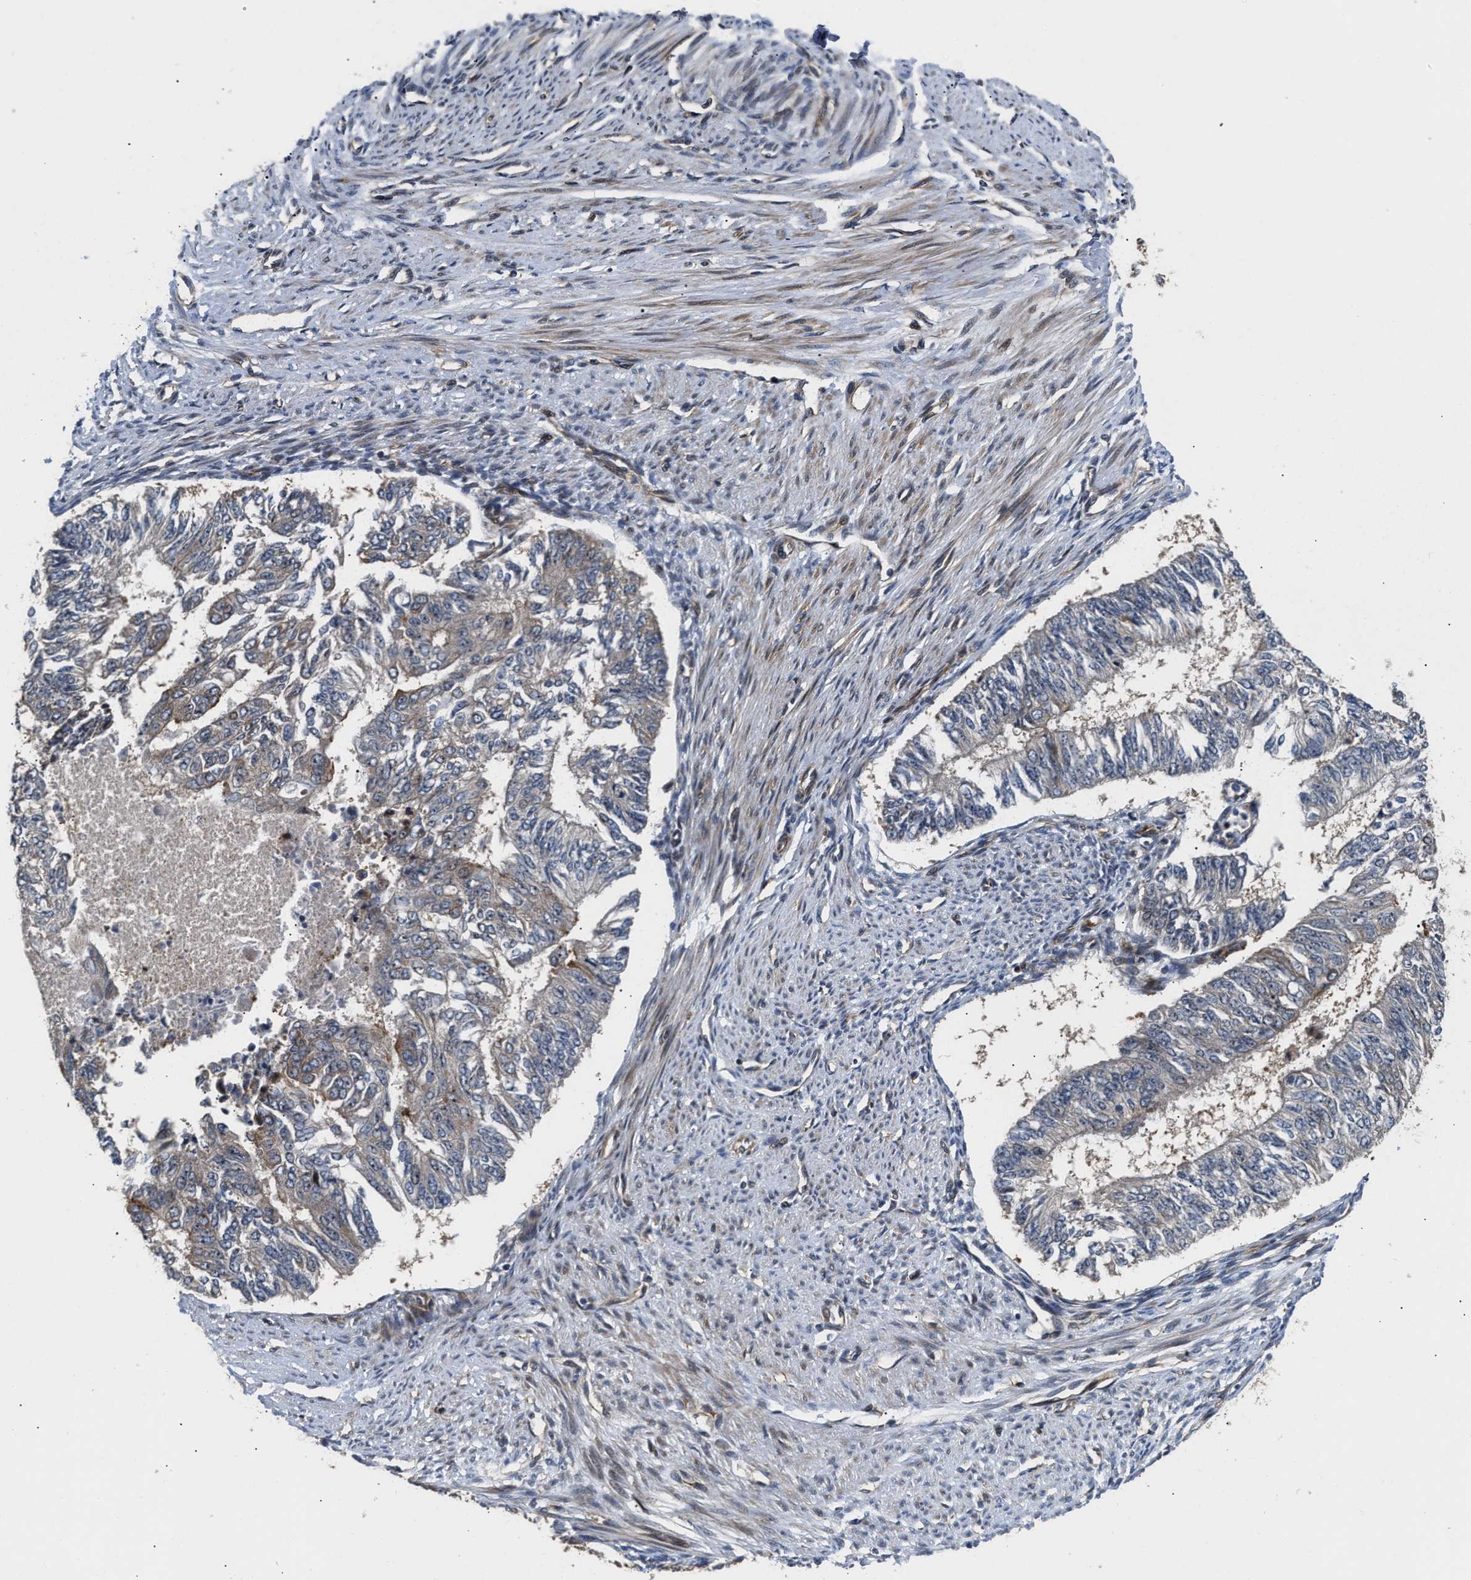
{"staining": {"intensity": "weak", "quantity": "<25%", "location": "cytoplasmic/membranous"}, "tissue": "endometrial cancer", "cell_type": "Tumor cells", "image_type": "cancer", "snomed": [{"axis": "morphology", "description": "Adenocarcinoma, NOS"}, {"axis": "topography", "description": "Endometrium"}], "caption": "Human adenocarcinoma (endometrial) stained for a protein using immunohistochemistry displays no staining in tumor cells.", "gene": "ALDH3A2", "patient": {"sex": "female", "age": 32}}